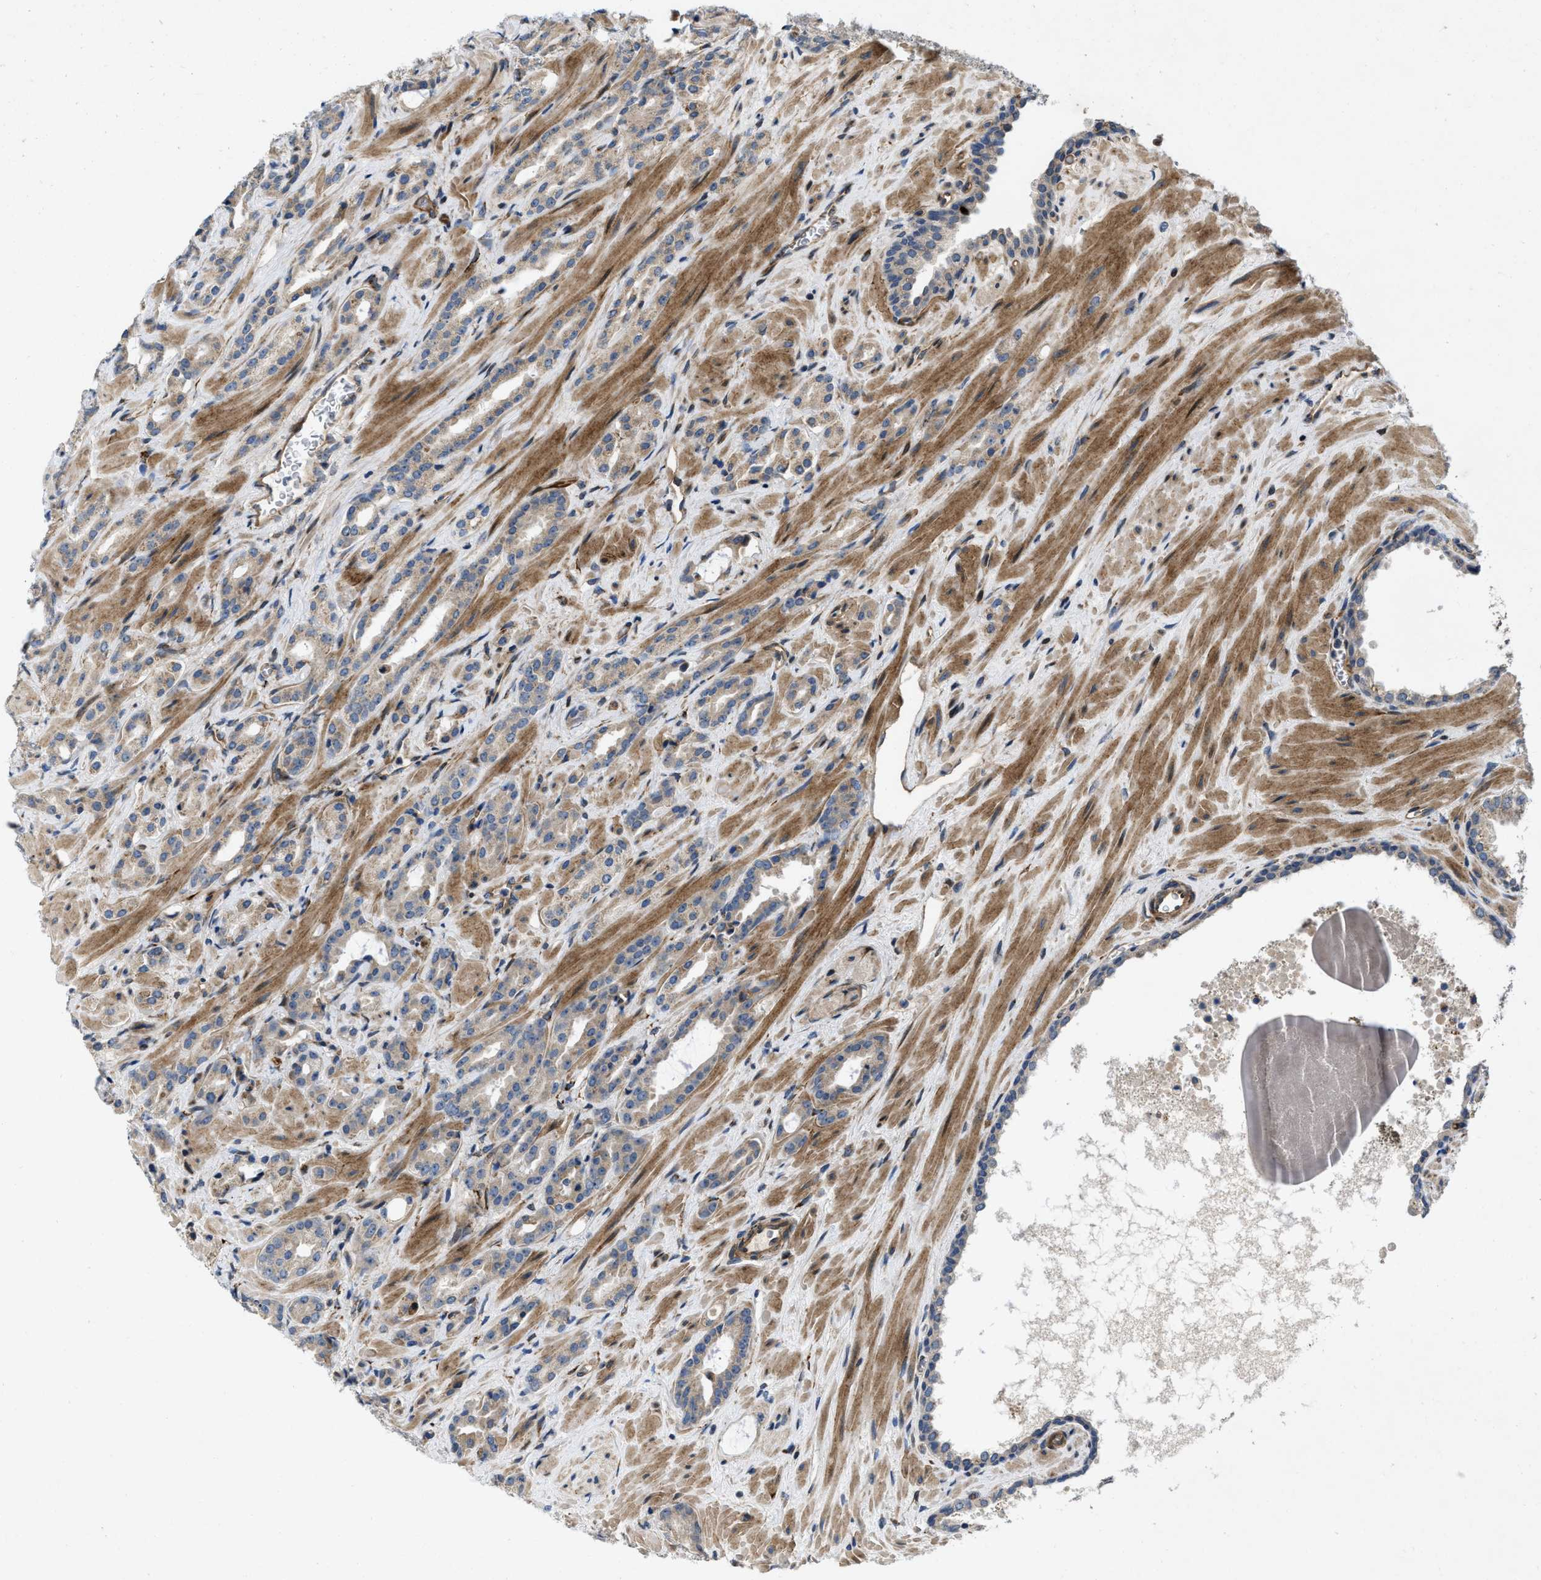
{"staining": {"intensity": "weak", "quantity": ">75%", "location": "cytoplasmic/membranous"}, "tissue": "prostate cancer", "cell_type": "Tumor cells", "image_type": "cancer", "snomed": [{"axis": "morphology", "description": "Adenocarcinoma, High grade"}, {"axis": "topography", "description": "Prostate"}], "caption": "This histopathology image exhibits immunohistochemistry (IHC) staining of human high-grade adenocarcinoma (prostate), with low weak cytoplasmic/membranous positivity in about >75% of tumor cells.", "gene": "HSPA12B", "patient": {"sex": "male", "age": 64}}